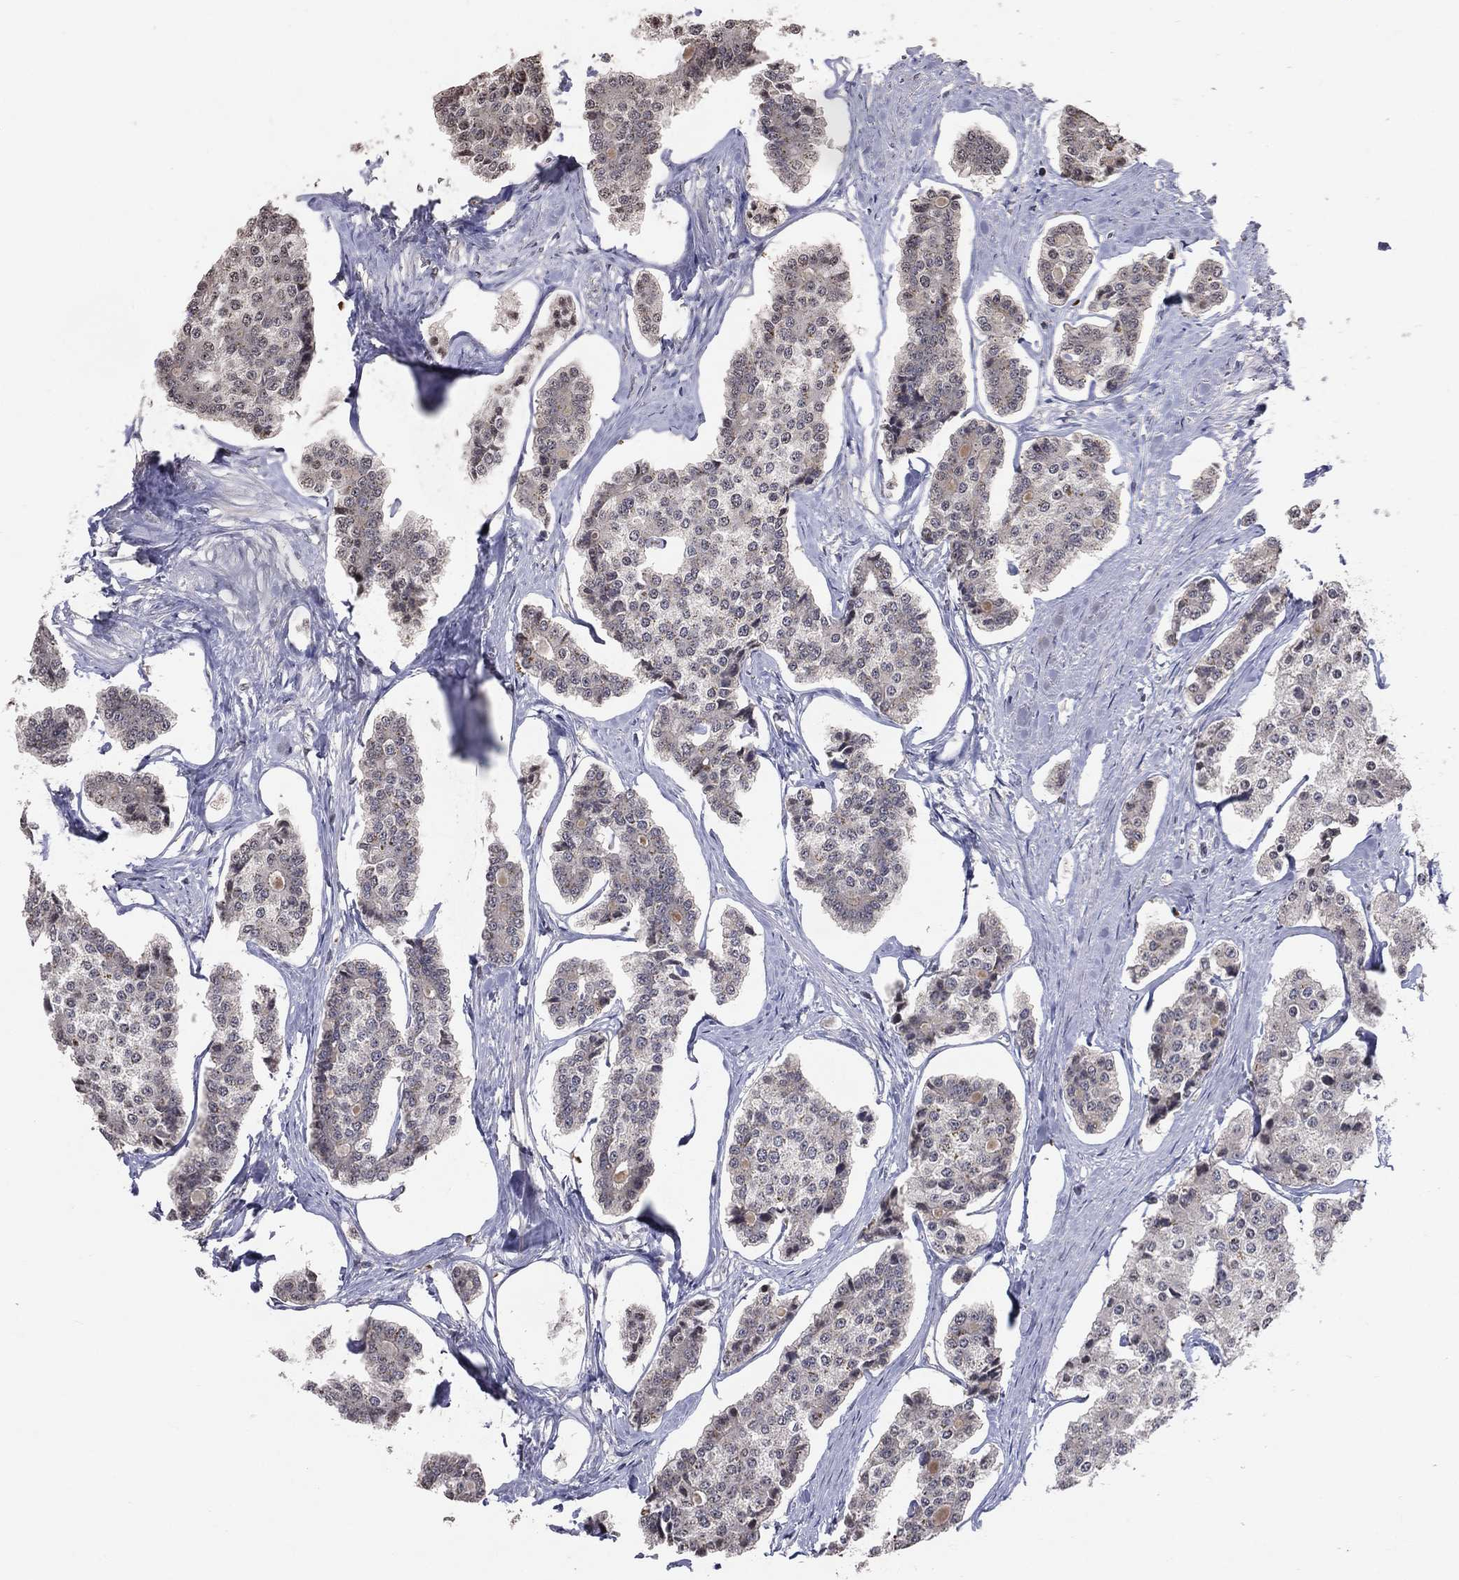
{"staining": {"intensity": "negative", "quantity": "none", "location": "none"}, "tissue": "carcinoid", "cell_type": "Tumor cells", "image_type": "cancer", "snomed": [{"axis": "morphology", "description": "Carcinoid, malignant, NOS"}, {"axis": "topography", "description": "Small intestine"}], "caption": "Tumor cells show no significant staining in carcinoid (malignant).", "gene": "DNAH7", "patient": {"sex": "female", "age": 65}}